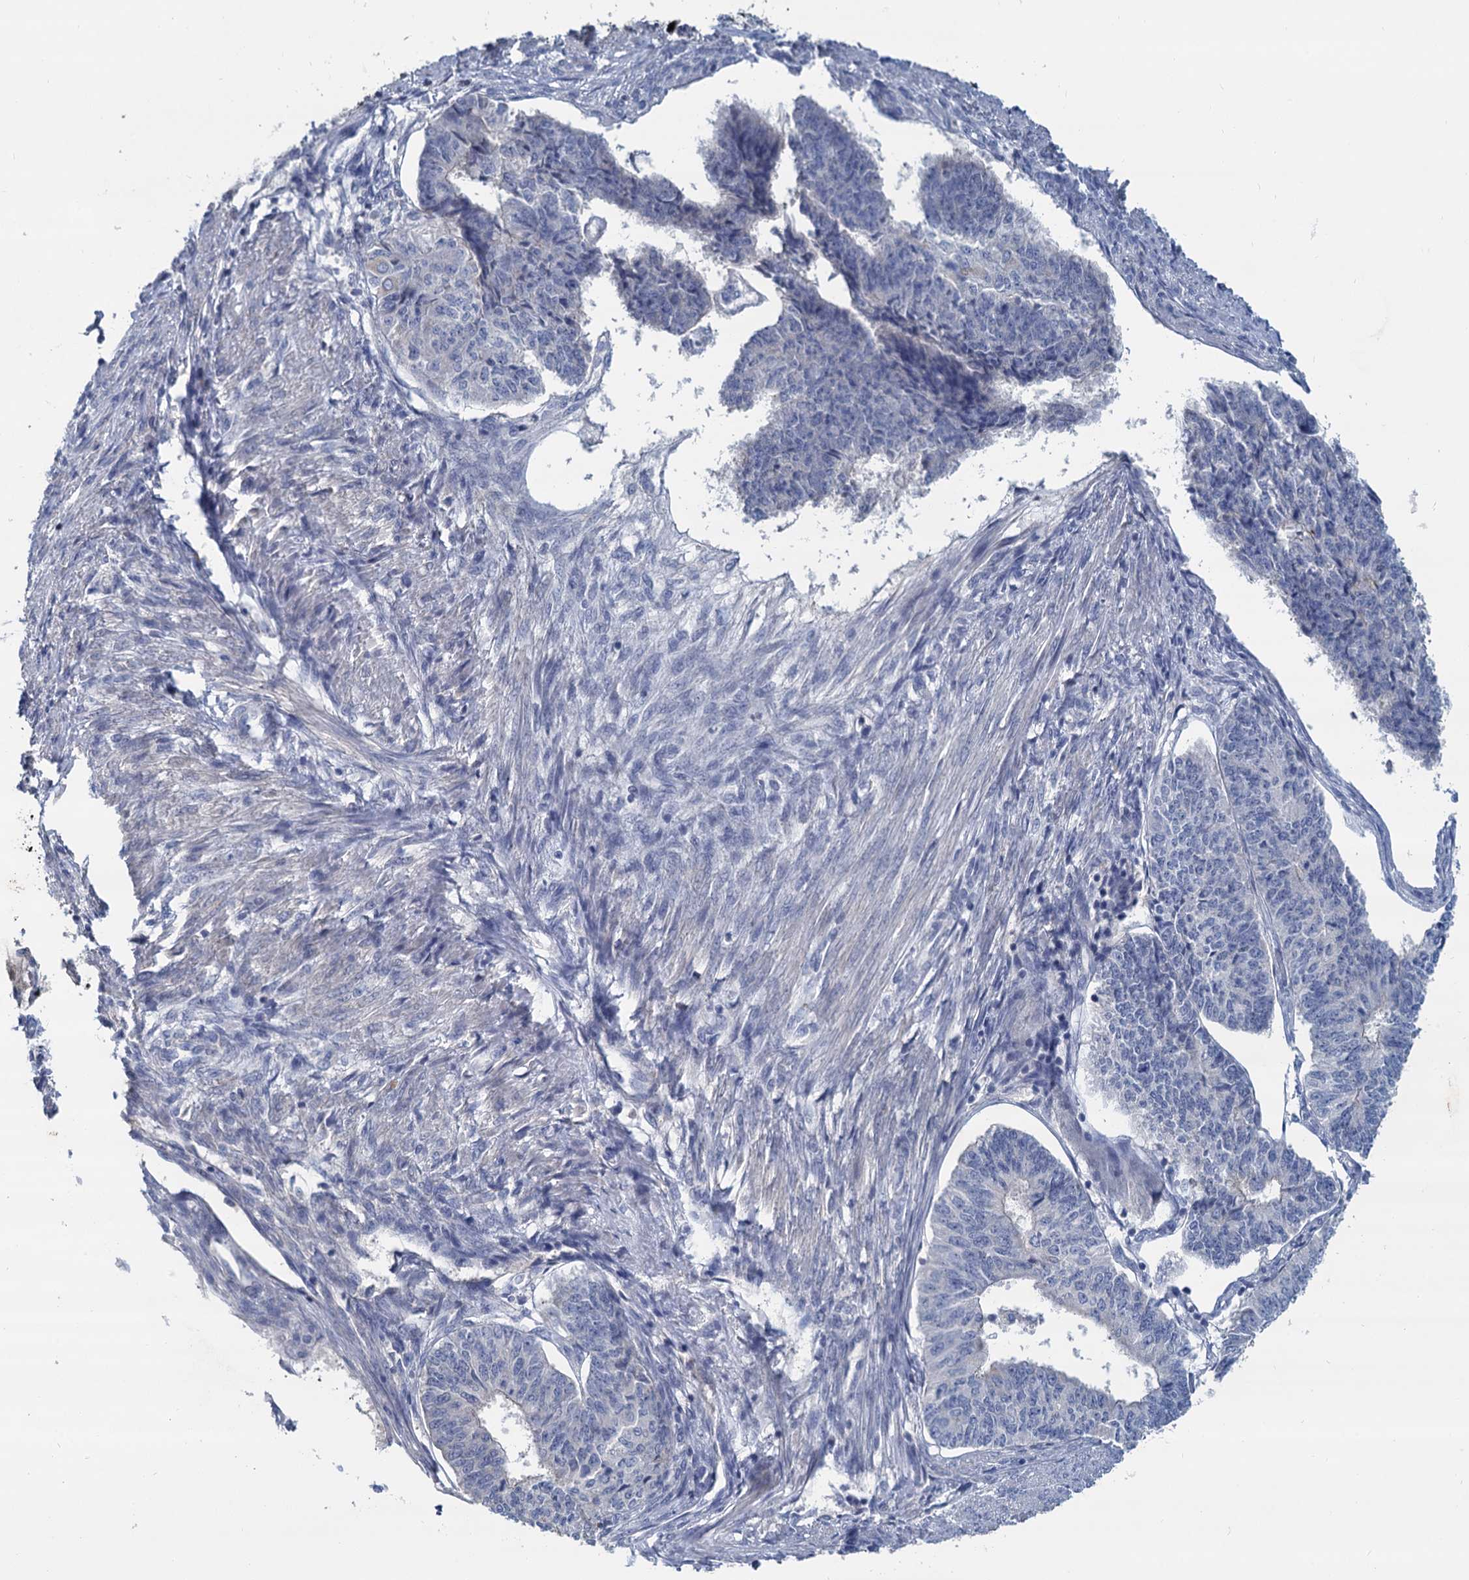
{"staining": {"intensity": "negative", "quantity": "none", "location": "none"}, "tissue": "endometrial cancer", "cell_type": "Tumor cells", "image_type": "cancer", "snomed": [{"axis": "morphology", "description": "Adenocarcinoma, NOS"}, {"axis": "topography", "description": "Endometrium"}], "caption": "A photomicrograph of adenocarcinoma (endometrial) stained for a protein reveals no brown staining in tumor cells.", "gene": "ACSM3", "patient": {"sex": "female", "age": 32}}